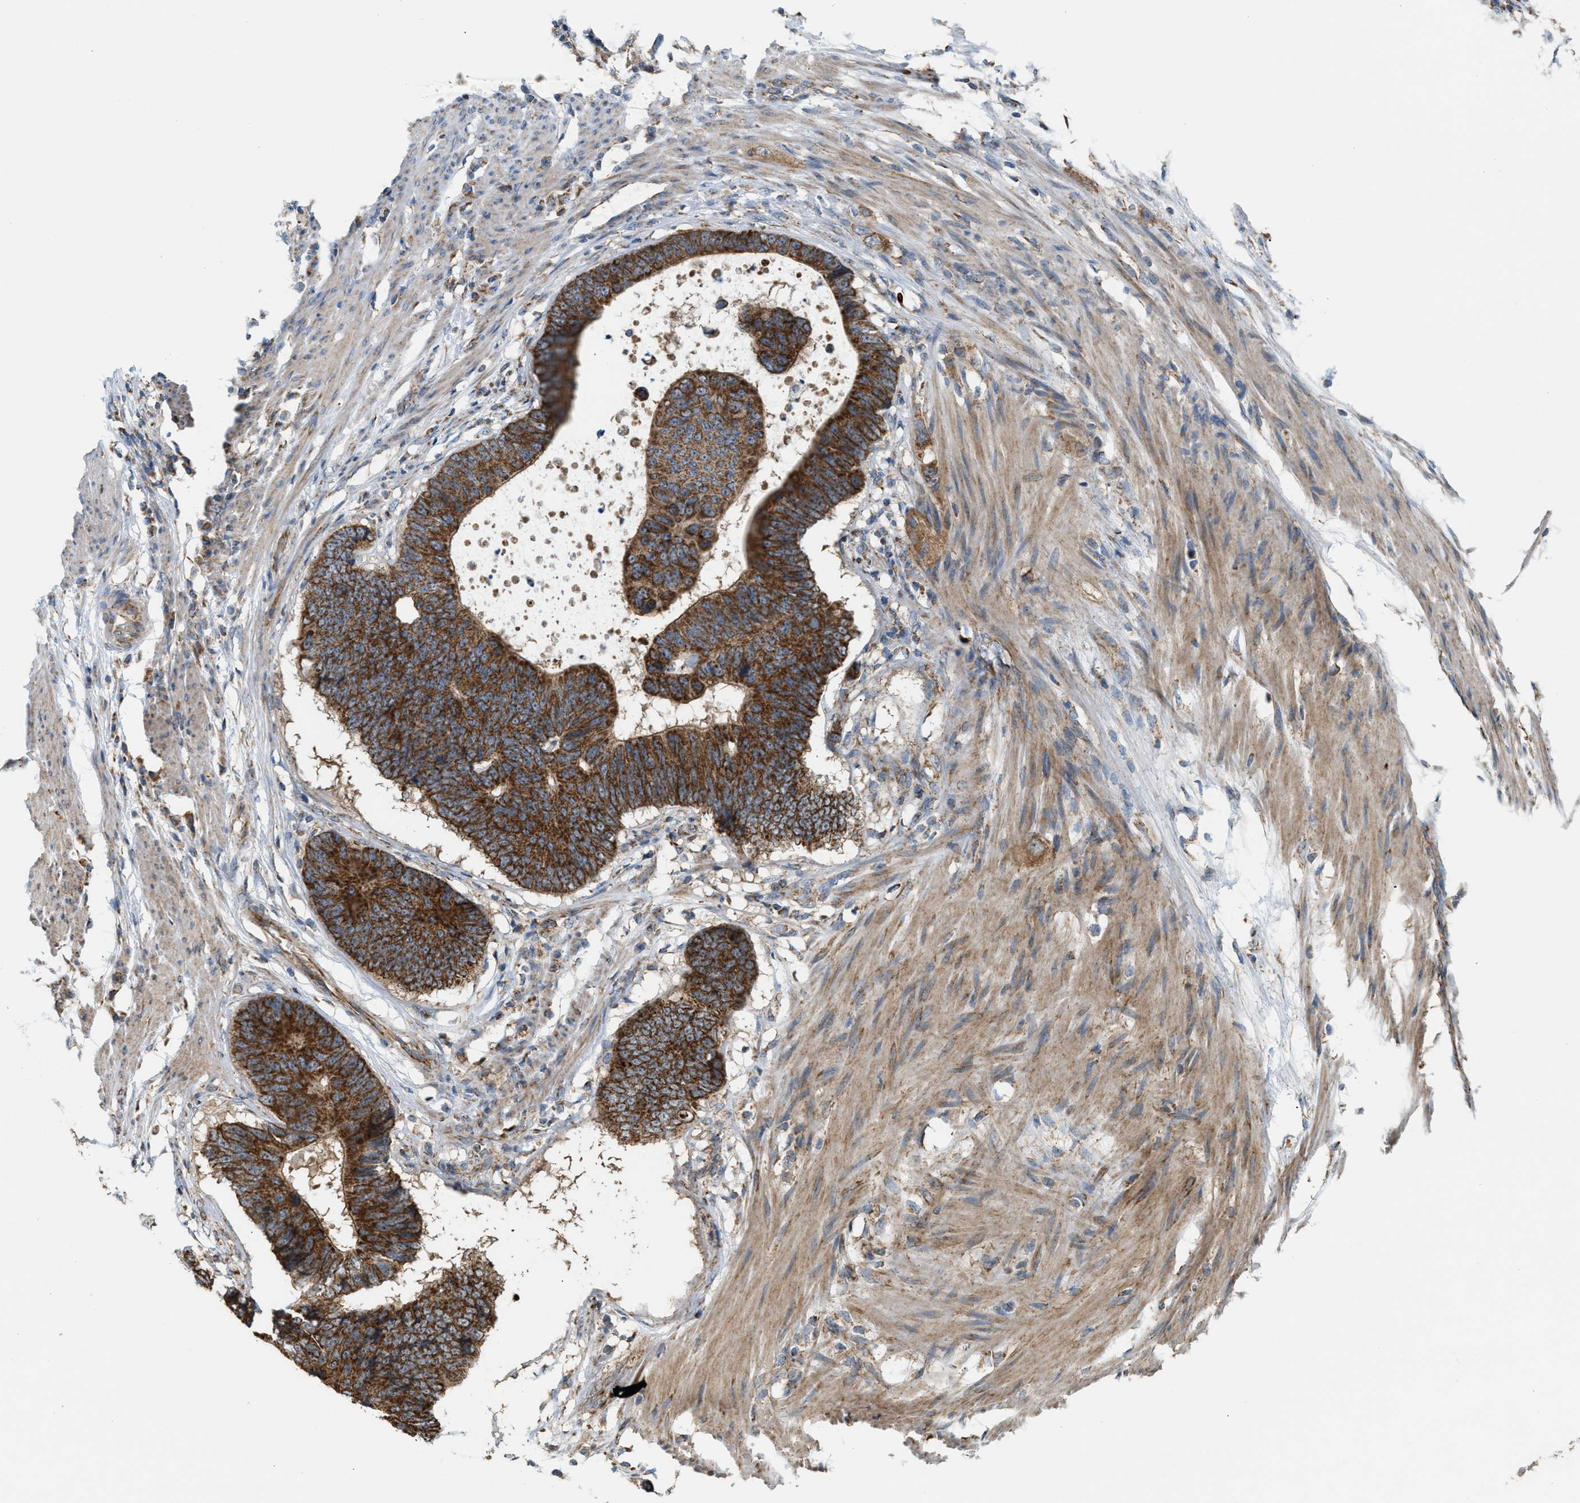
{"staining": {"intensity": "strong", "quantity": ">75%", "location": "cytoplasmic/membranous"}, "tissue": "colorectal cancer", "cell_type": "Tumor cells", "image_type": "cancer", "snomed": [{"axis": "morphology", "description": "Adenocarcinoma, NOS"}, {"axis": "topography", "description": "Colon"}], "caption": "Strong cytoplasmic/membranous positivity for a protein is identified in about >75% of tumor cells of colorectal adenocarcinoma using IHC.", "gene": "SGSM2", "patient": {"sex": "male", "age": 56}}